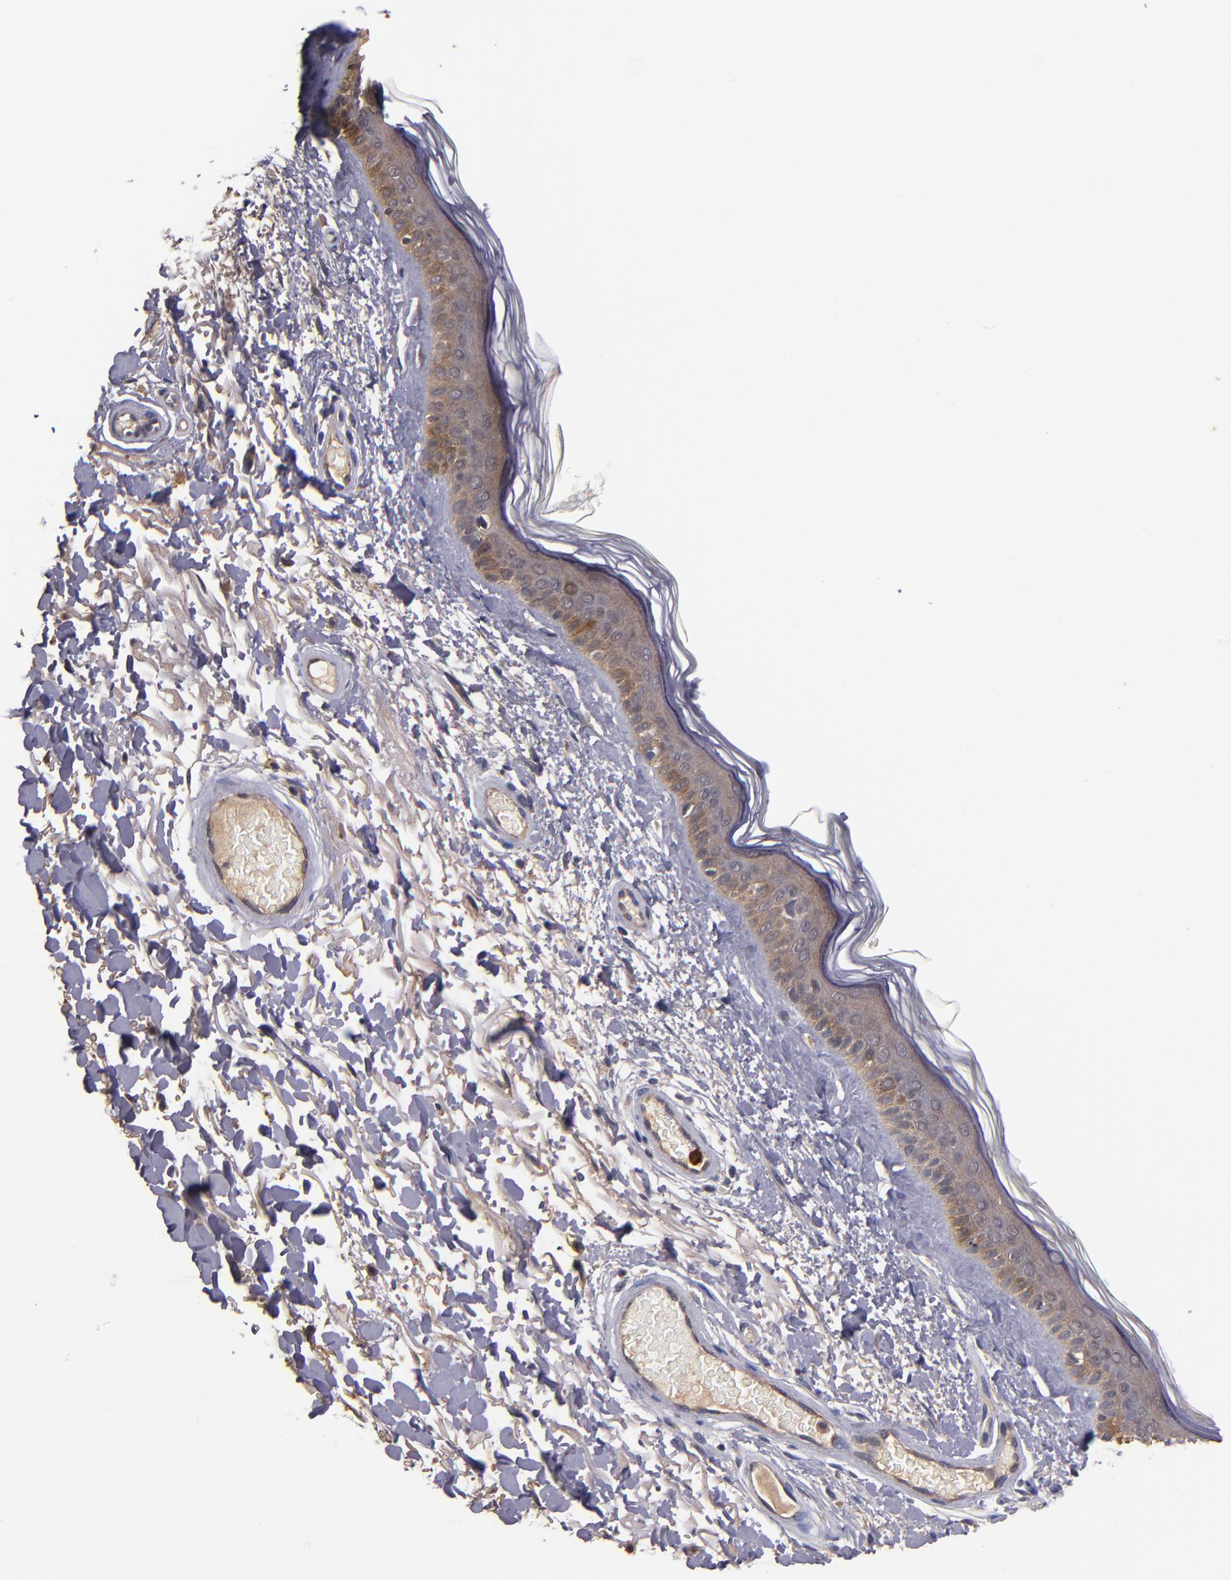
{"staining": {"intensity": "weak", "quantity": "25%-75%", "location": "cytoplasmic/membranous"}, "tissue": "skin", "cell_type": "Fibroblasts", "image_type": "normal", "snomed": [{"axis": "morphology", "description": "Normal tissue, NOS"}, {"axis": "topography", "description": "Skin"}], "caption": "Weak cytoplasmic/membranous positivity for a protein is present in about 25%-75% of fibroblasts of unremarkable skin using immunohistochemistry.", "gene": "TTLL12", "patient": {"sex": "male", "age": 63}}